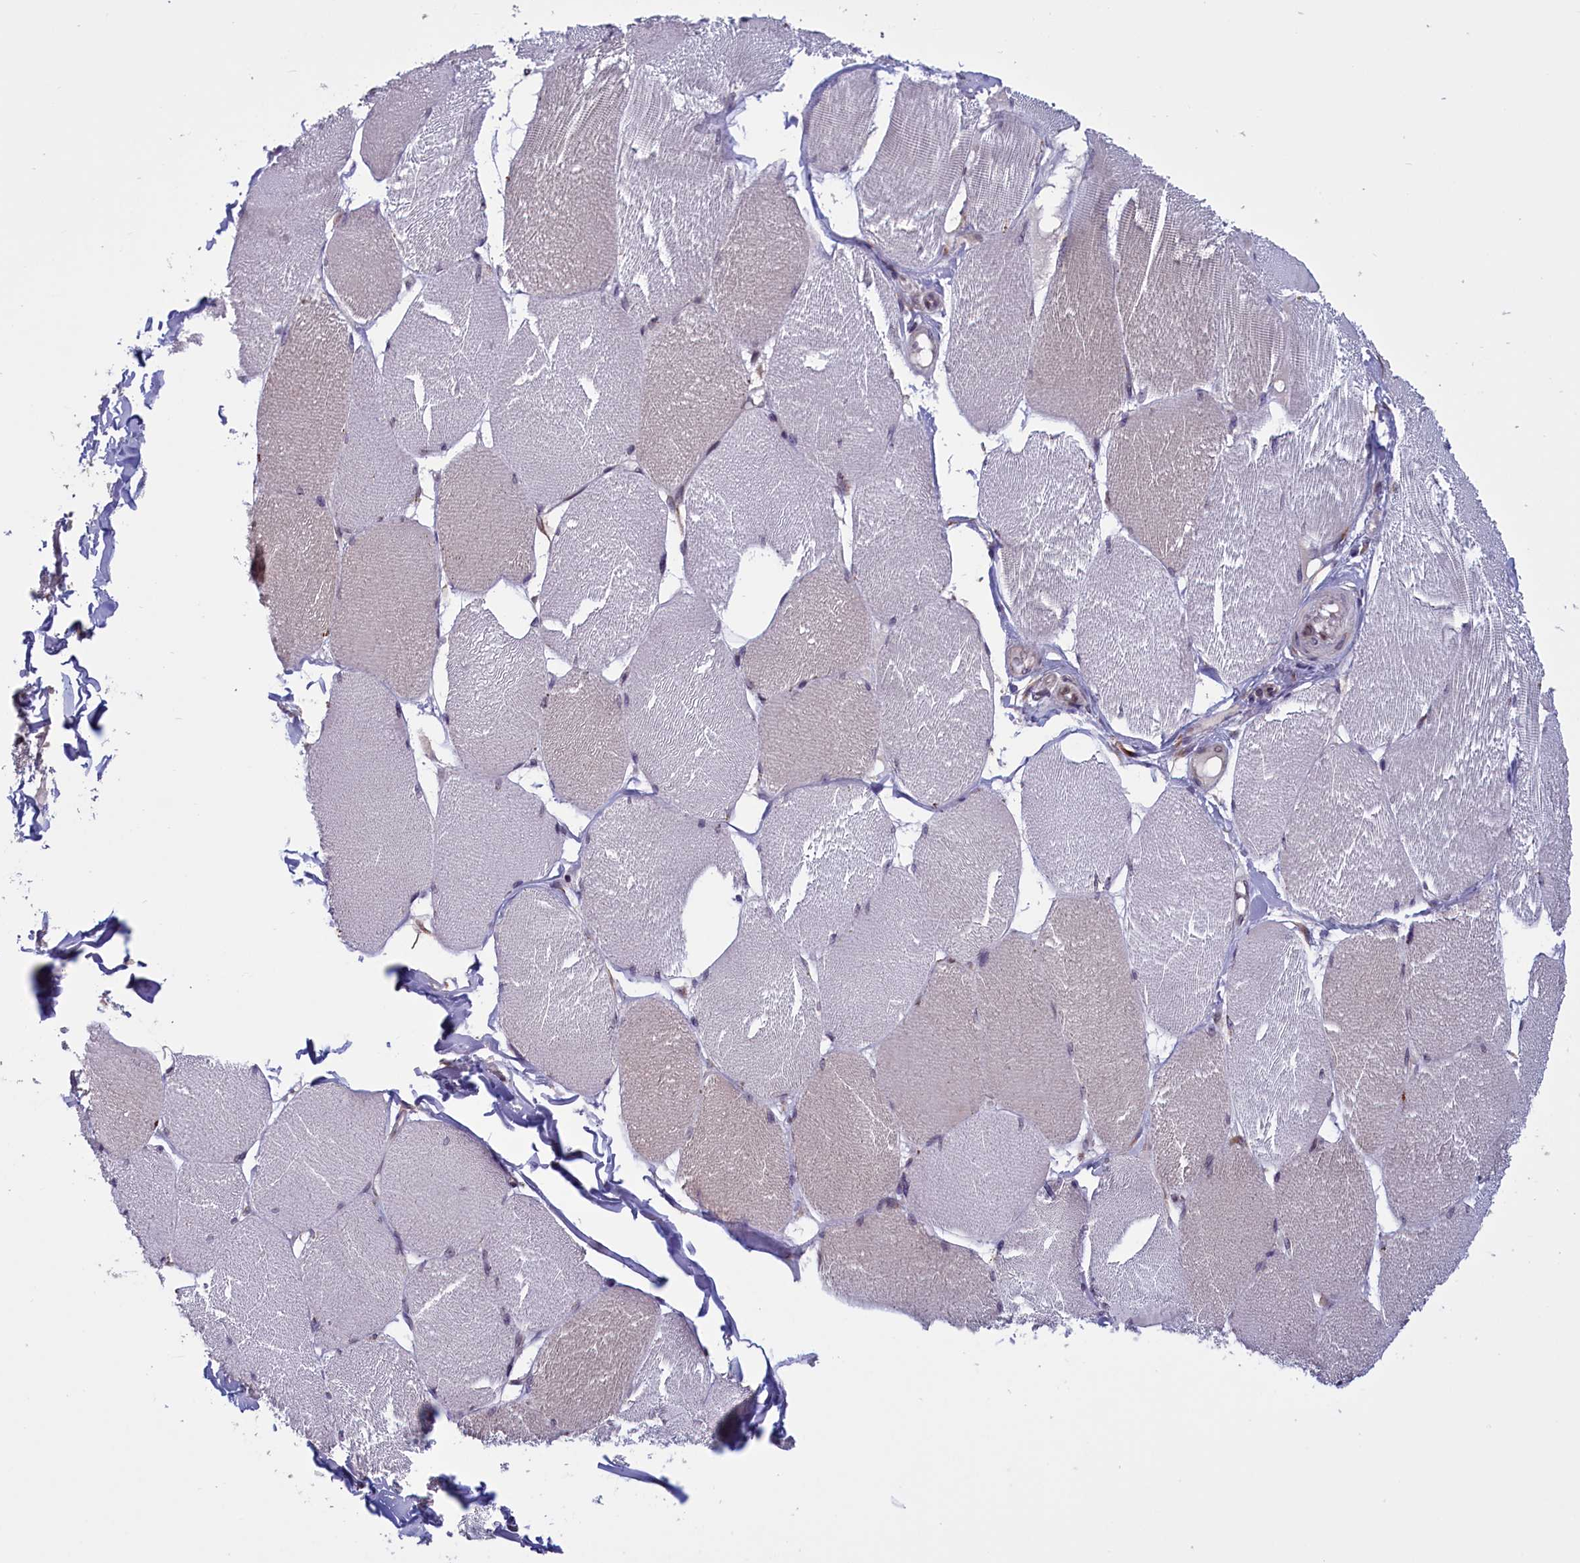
{"staining": {"intensity": "weak", "quantity": "<25%", "location": "cytoplasmic/membranous,nuclear"}, "tissue": "skeletal muscle", "cell_type": "Myocytes", "image_type": "normal", "snomed": [{"axis": "morphology", "description": "Normal tissue, NOS"}, {"axis": "topography", "description": "Skin"}, {"axis": "topography", "description": "Skeletal muscle"}], "caption": "High power microscopy image of an IHC histopathology image of benign skeletal muscle, revealing no significant positivity in myocytes.", "gene": "PARS2", "patient": {"sex": "male", "age": 83}}